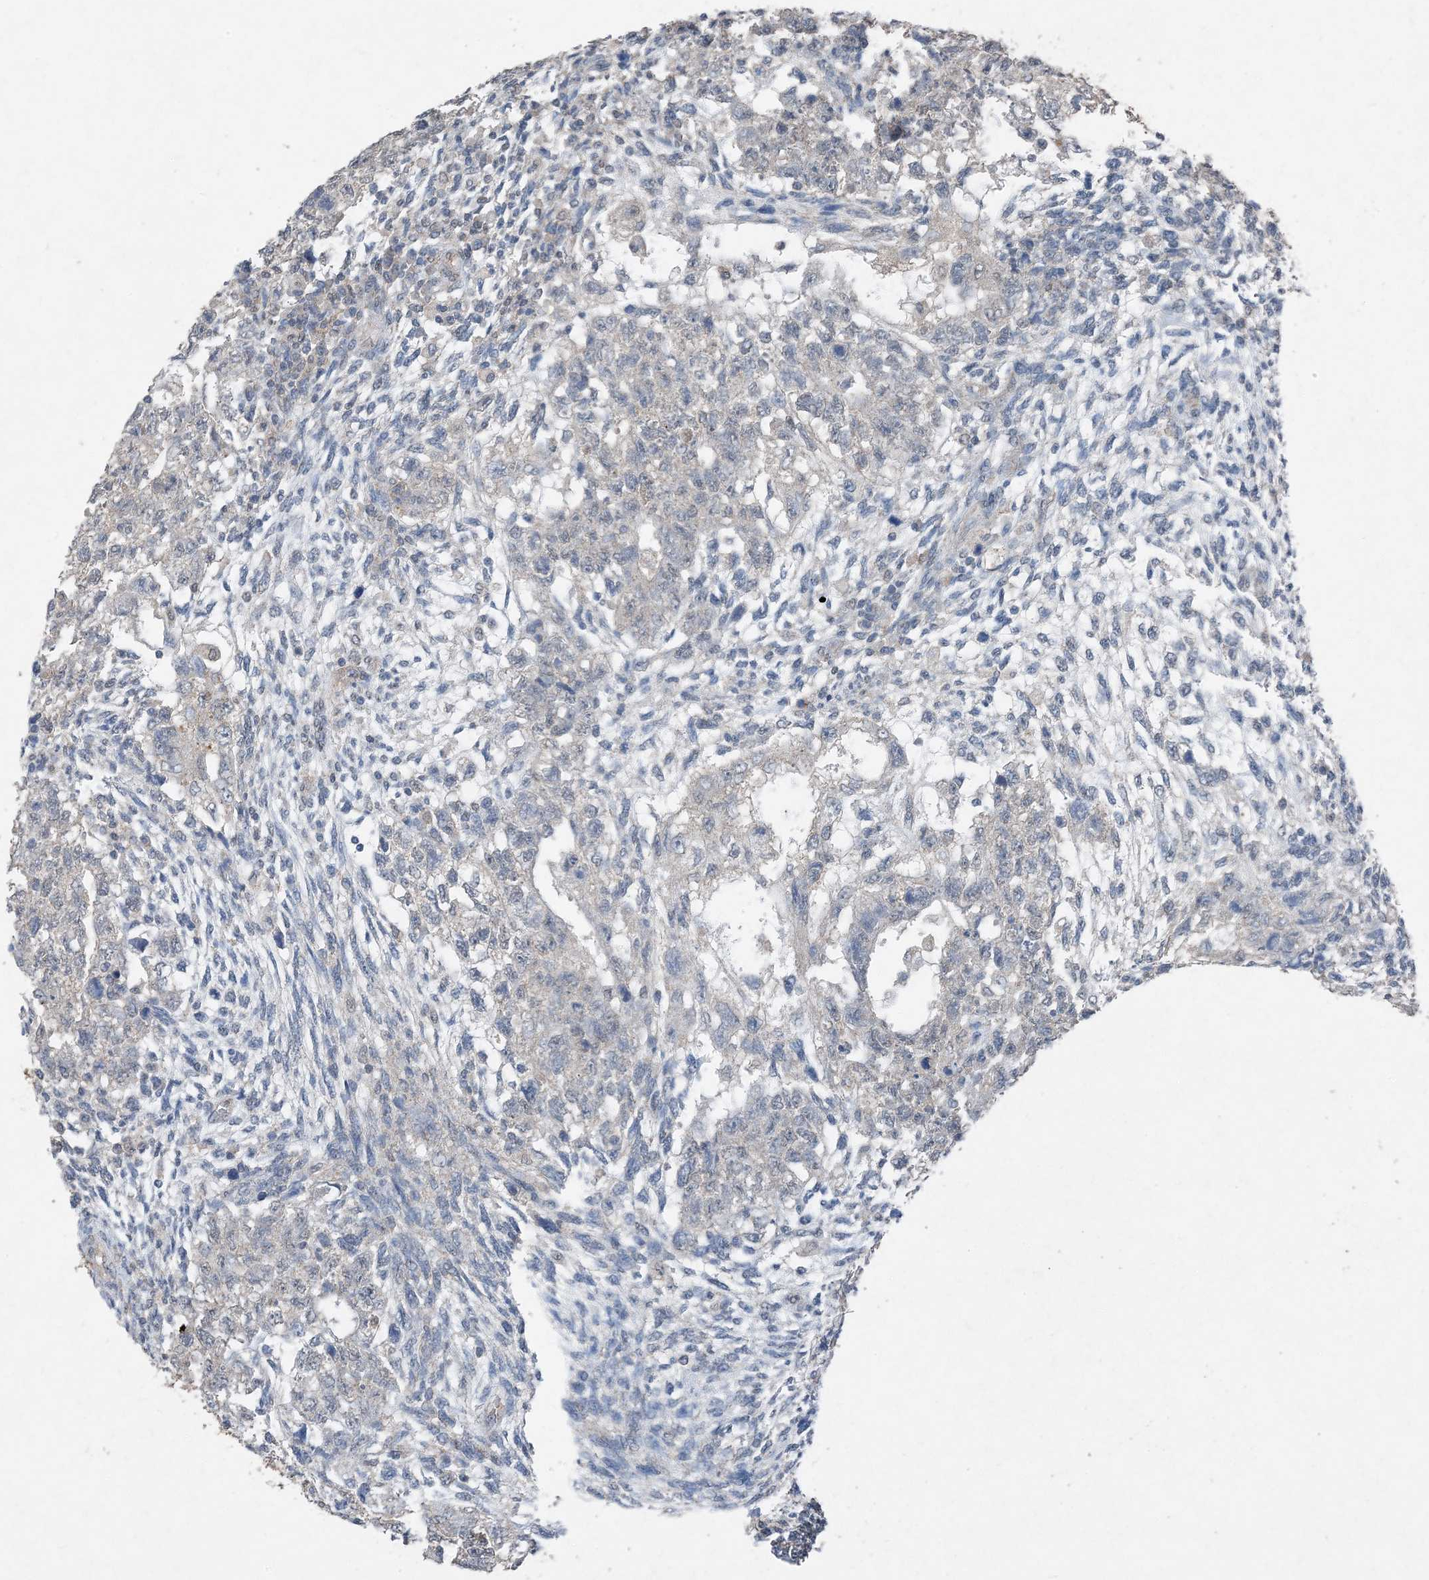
{"staining": {"intensity": "negative", "quantity": "none", "location": "none"}, "tissue": "testis cancer", "cell_type": "Tumor cells", "image_type": "cancer", "snomed": [{"axis": "morphology", "description": "Normal tissue, NOS"}, {"axis": "morphology", "description": "Carcinoma, Embryonal, NOS"}, {"axis": "topography", "description": "Testis"}], "caption": "The IHC histopathology image has no significant staining in tumor cells of embryonal carcinoma (testis) tissue.", "gene": "FCN3", "patient": {"sex": "male", "age": 36}}